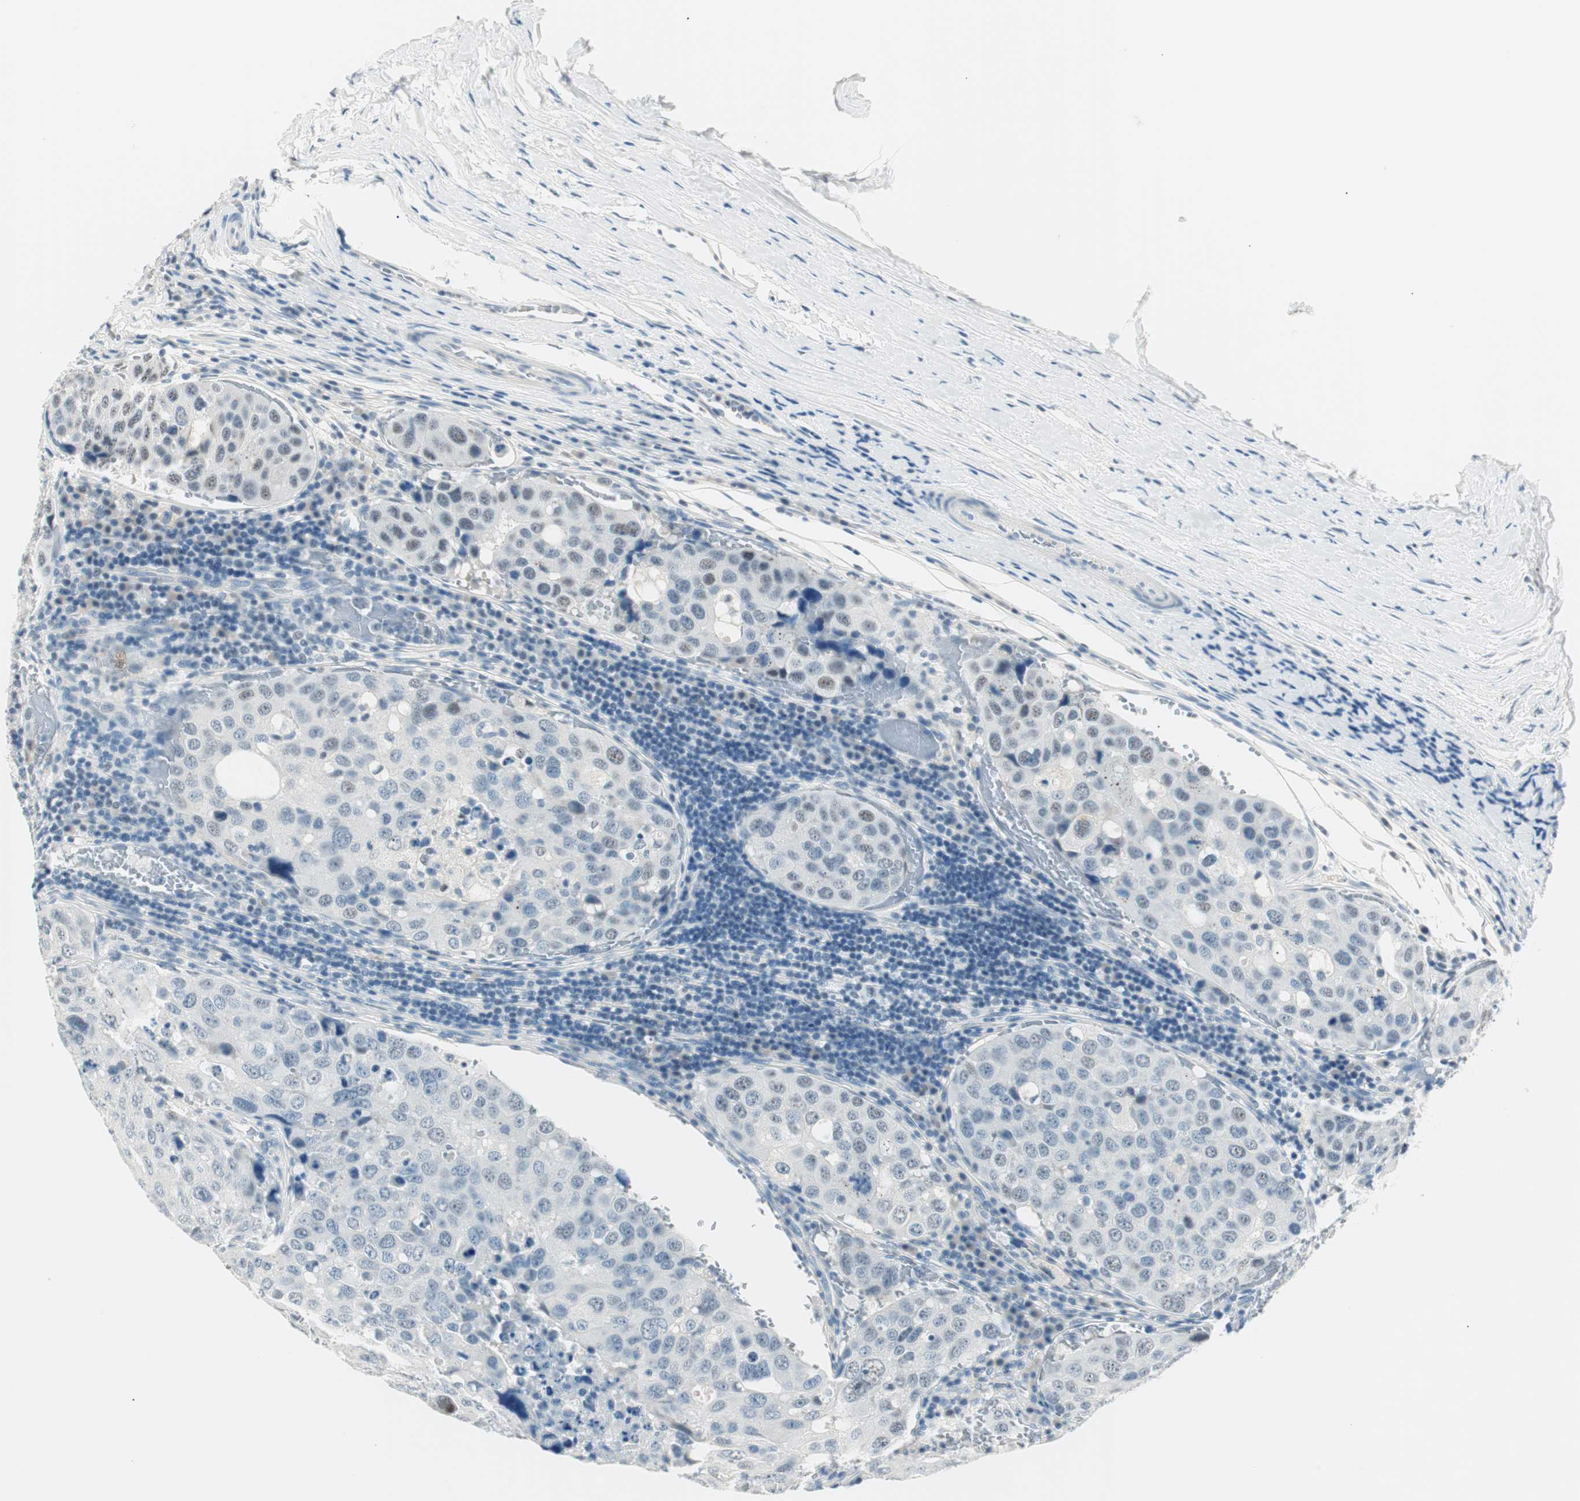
{"staining": {"intensity": "negative", "quantity": "none", "location": "none"}, "tissue": "urothelial cancer", "cell_type": "Tumor cells", "image_type": "cancer", "snomed": [{"axis": "morphology", "description": "Urothelial carcinoma, High grade"}, {"axis": "topography", "description": "Lymph node"}, {"axis": "topography", "description": "Urinary bladder"}], "caption": "DAB (3,3'-diaminobenzidine) immunohistochemical staining of urothelial cancer displays no significant positivity in tumor cells.", "gene": "HOXB13", "patient": {"sex": "male", "age": 51}}